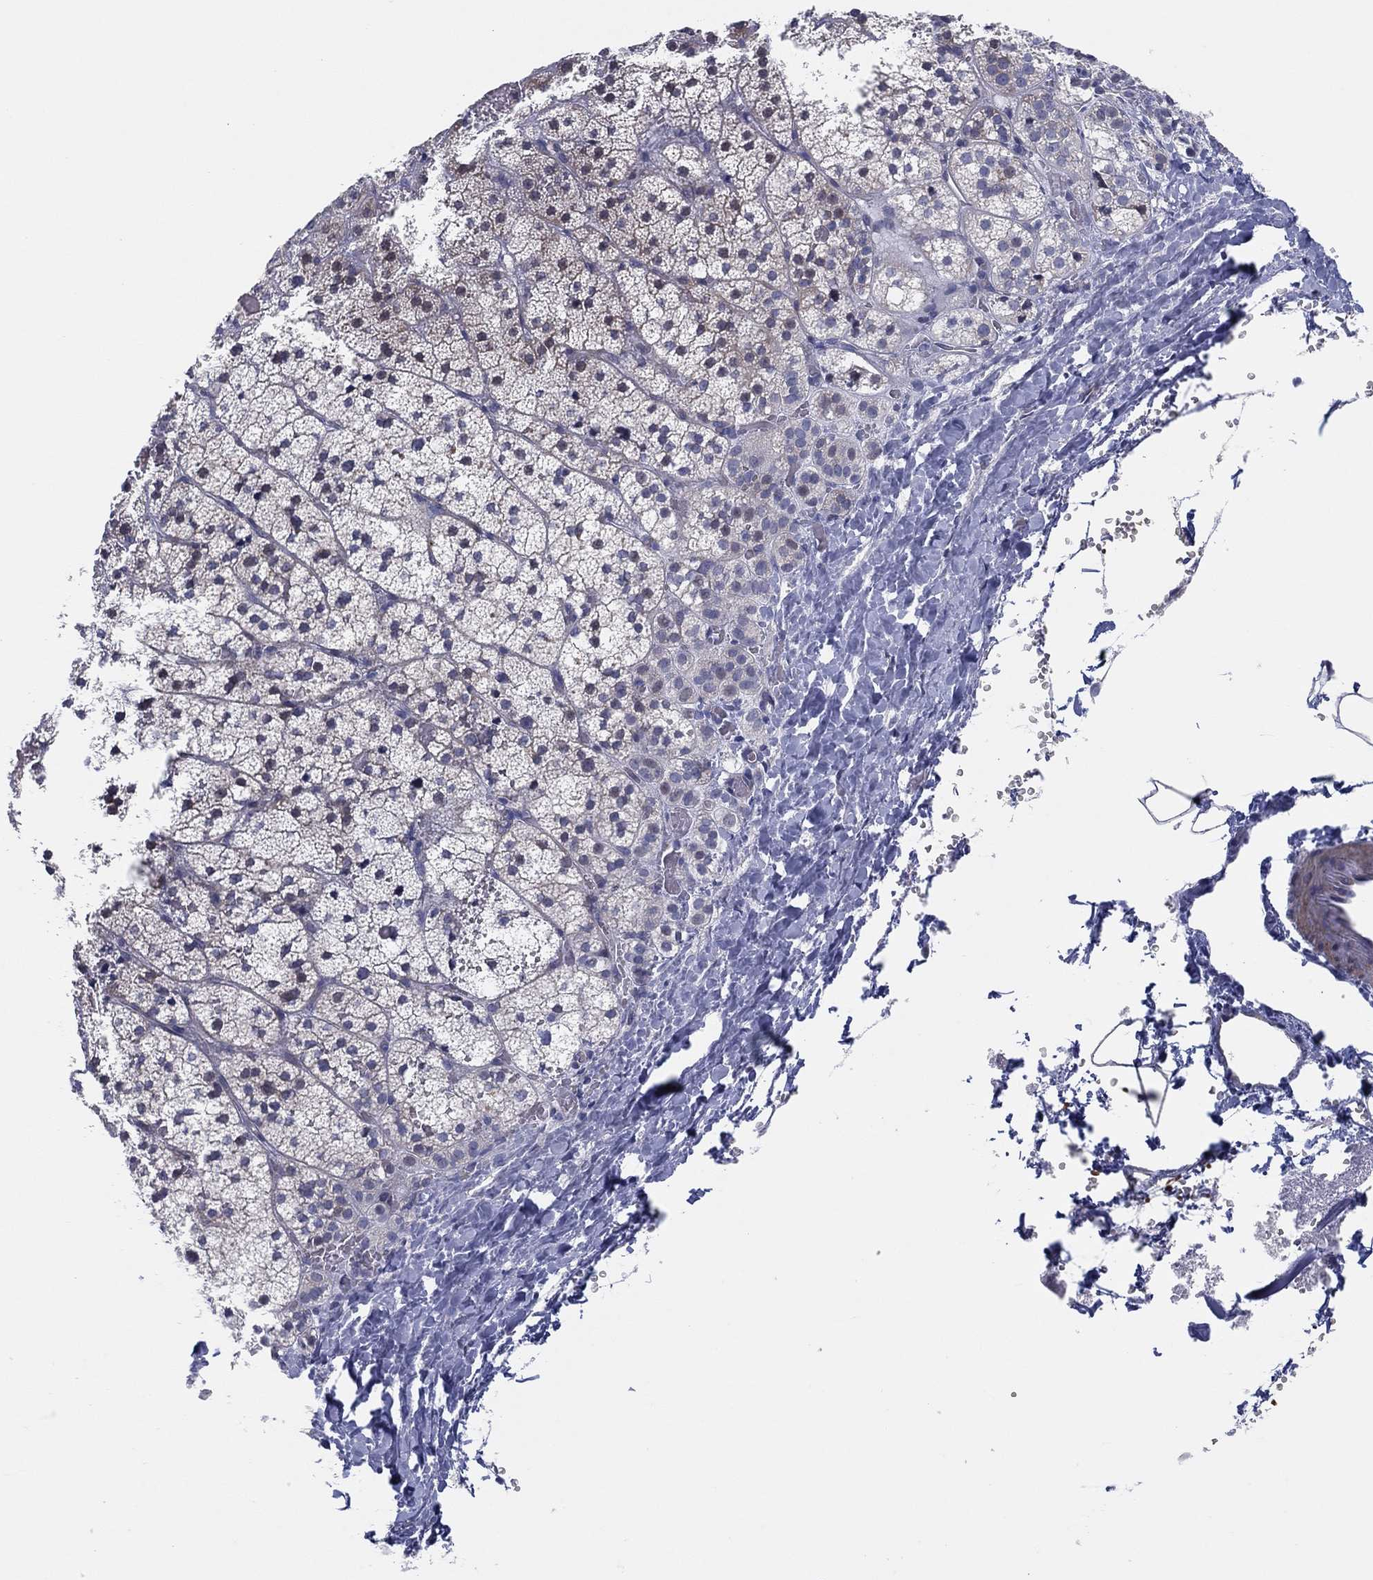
{"staining": {"intensity": "weak", "quantity": "<25%", "location": "cytoplasmic/membranous"}, "tissue": "adrenal gland", "cell_type": "Glandular cells", "image_type": "normal", "snomed": [{"axis": "morphology", "description": "Normal tissue, NOS"}, {"axis": "topography", "description": "Adrenal gland"}], "caption": "A high-resolution photomicrograph shows IHC staining of normal adrenal gland, which reveals no significant staining in glandular cells. (DAB immunohistochemistry (IHC) with hematoxylin counter stain).", "gene": "HEATR4", "patient": {"sex": "male", "age": 53}}